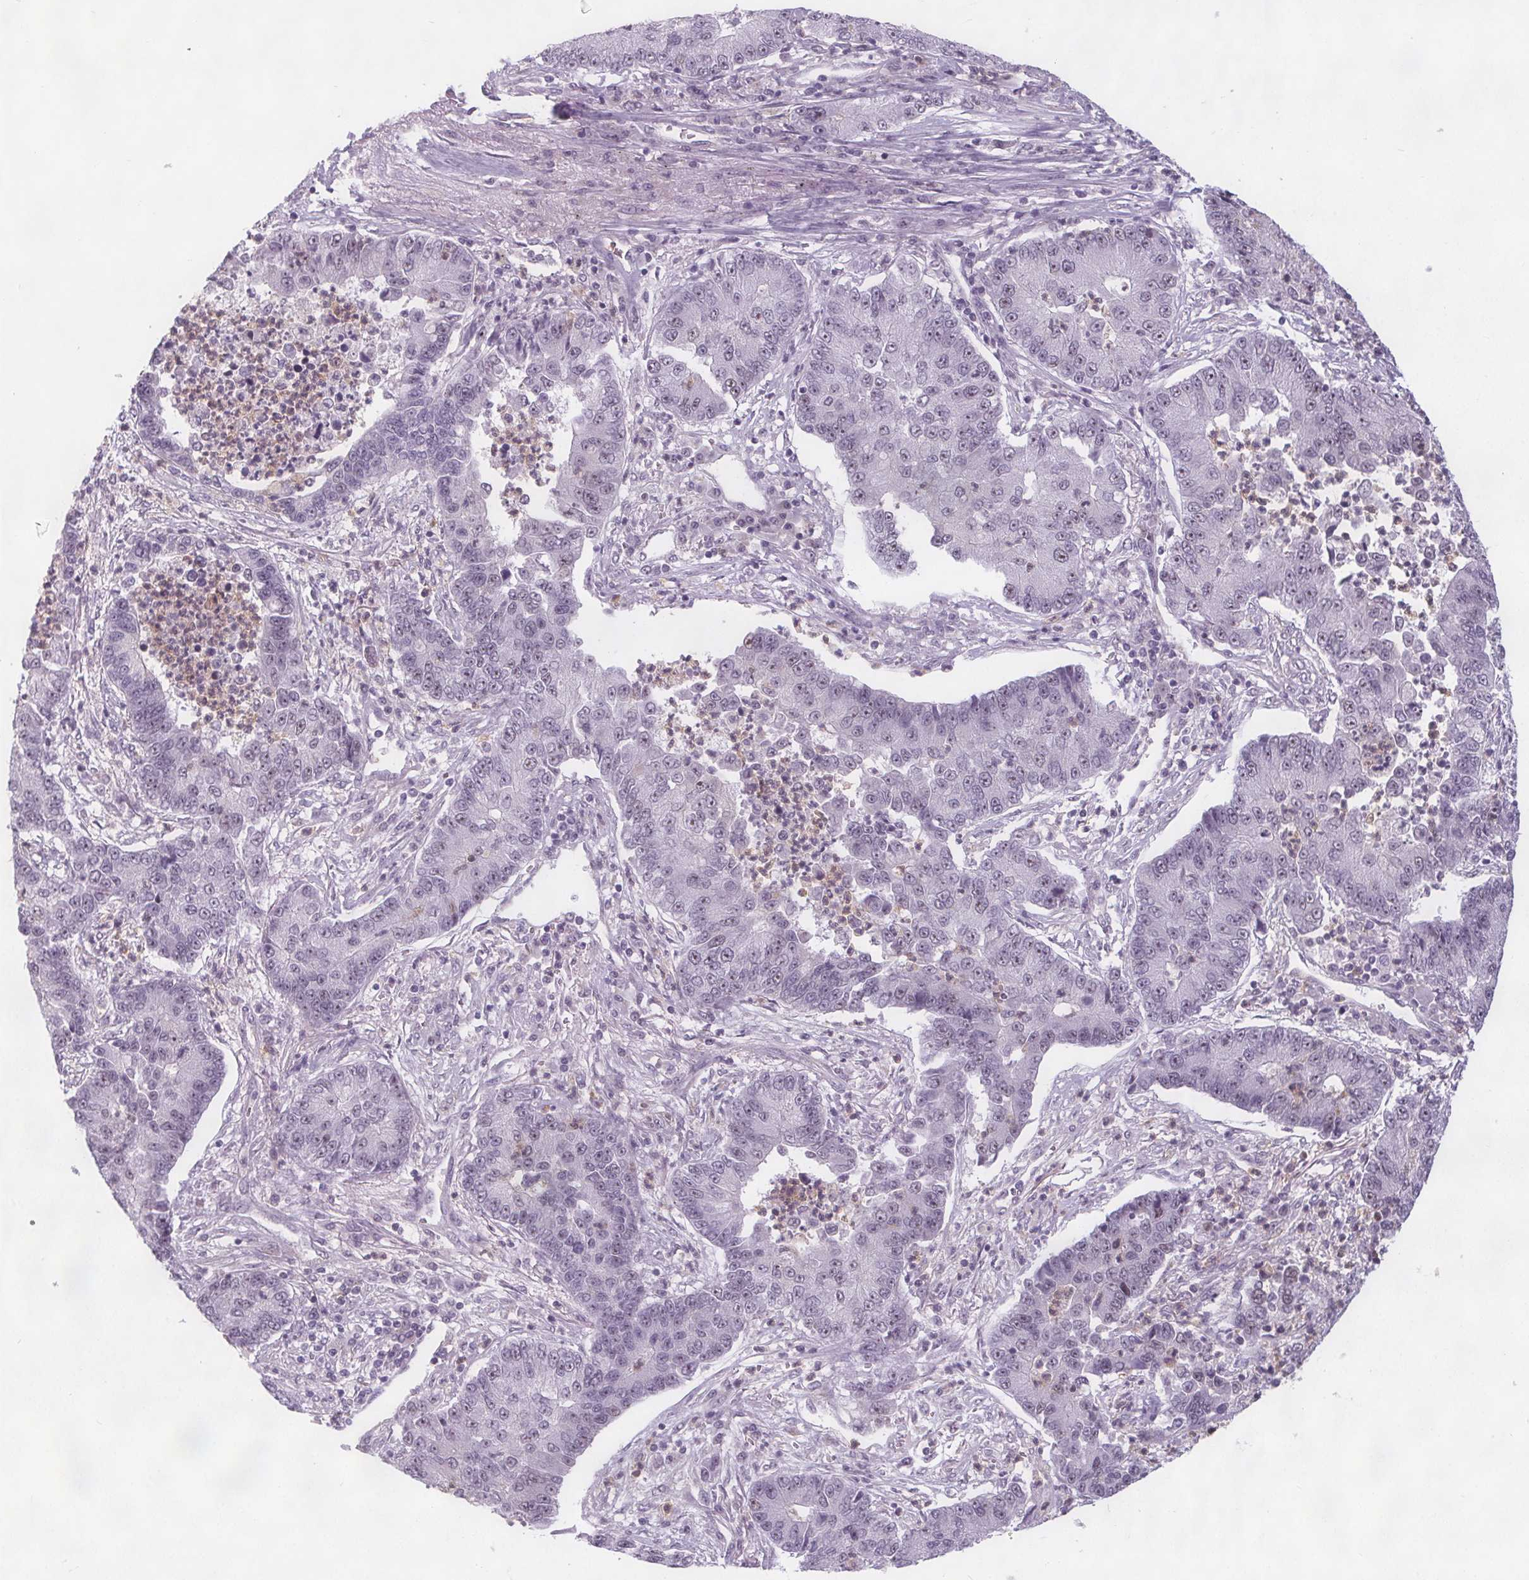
{"staining": {"intensity": "weak", "quantity": "<25%", "location": "nuclear"}, "tissue": "lung cancer", "cell_type": "Tumor cells", "image_type": "cancer", "snomed": [{"axis": "morphology", "description": "Adenocarcinoma, NOS"}, {"axis": "topography", "description": "Lung"}], "caption": "High power microscopy histopathology image of an immunohistochemistry micrograph of lung cancer, revealing no significant positivity in tumor cells.", "gene": "NOLC1", "patient": {"sex": "female", "age": 57}}